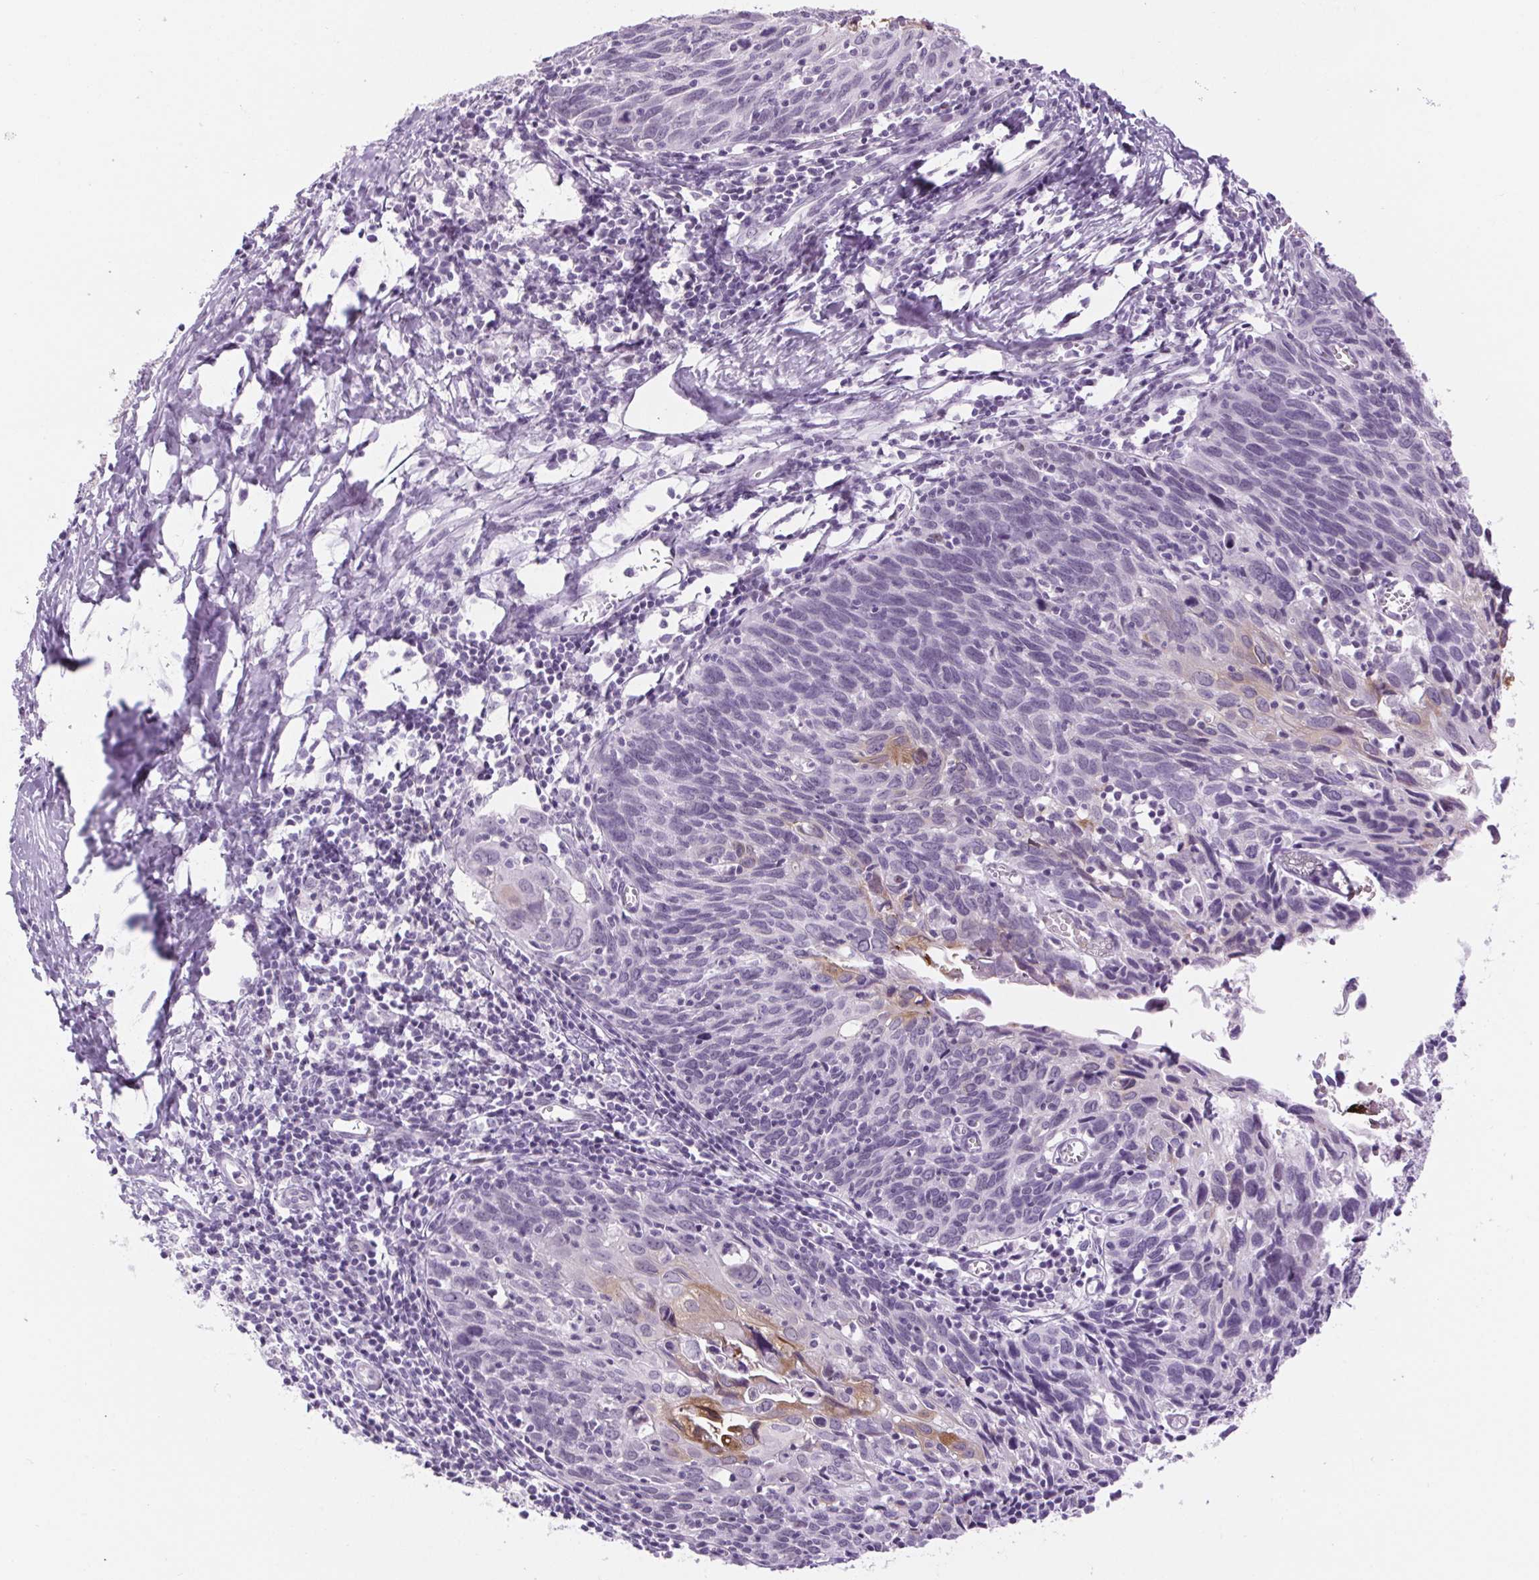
{"staining": {"intensity": "weak", "quantity": "<25%", "location": "cytoplasmic/membranous"}, "tissue": "cervical cancer", "cell_type": "Tumor cells", "image_type": "cancer", "snomed": [{"axis": "morphology", "description": "Squamous cell carcinoma, NOS"}, {"axis": "topography", "description": "Cervix"}], "caption": "Human cervical cancer (squamous cell carcinoma) stained for a protein using IHC exhibits no staining in tumor cells.", "gene": "BCAS1", "patient": {"sex": "female", "age": 39}}